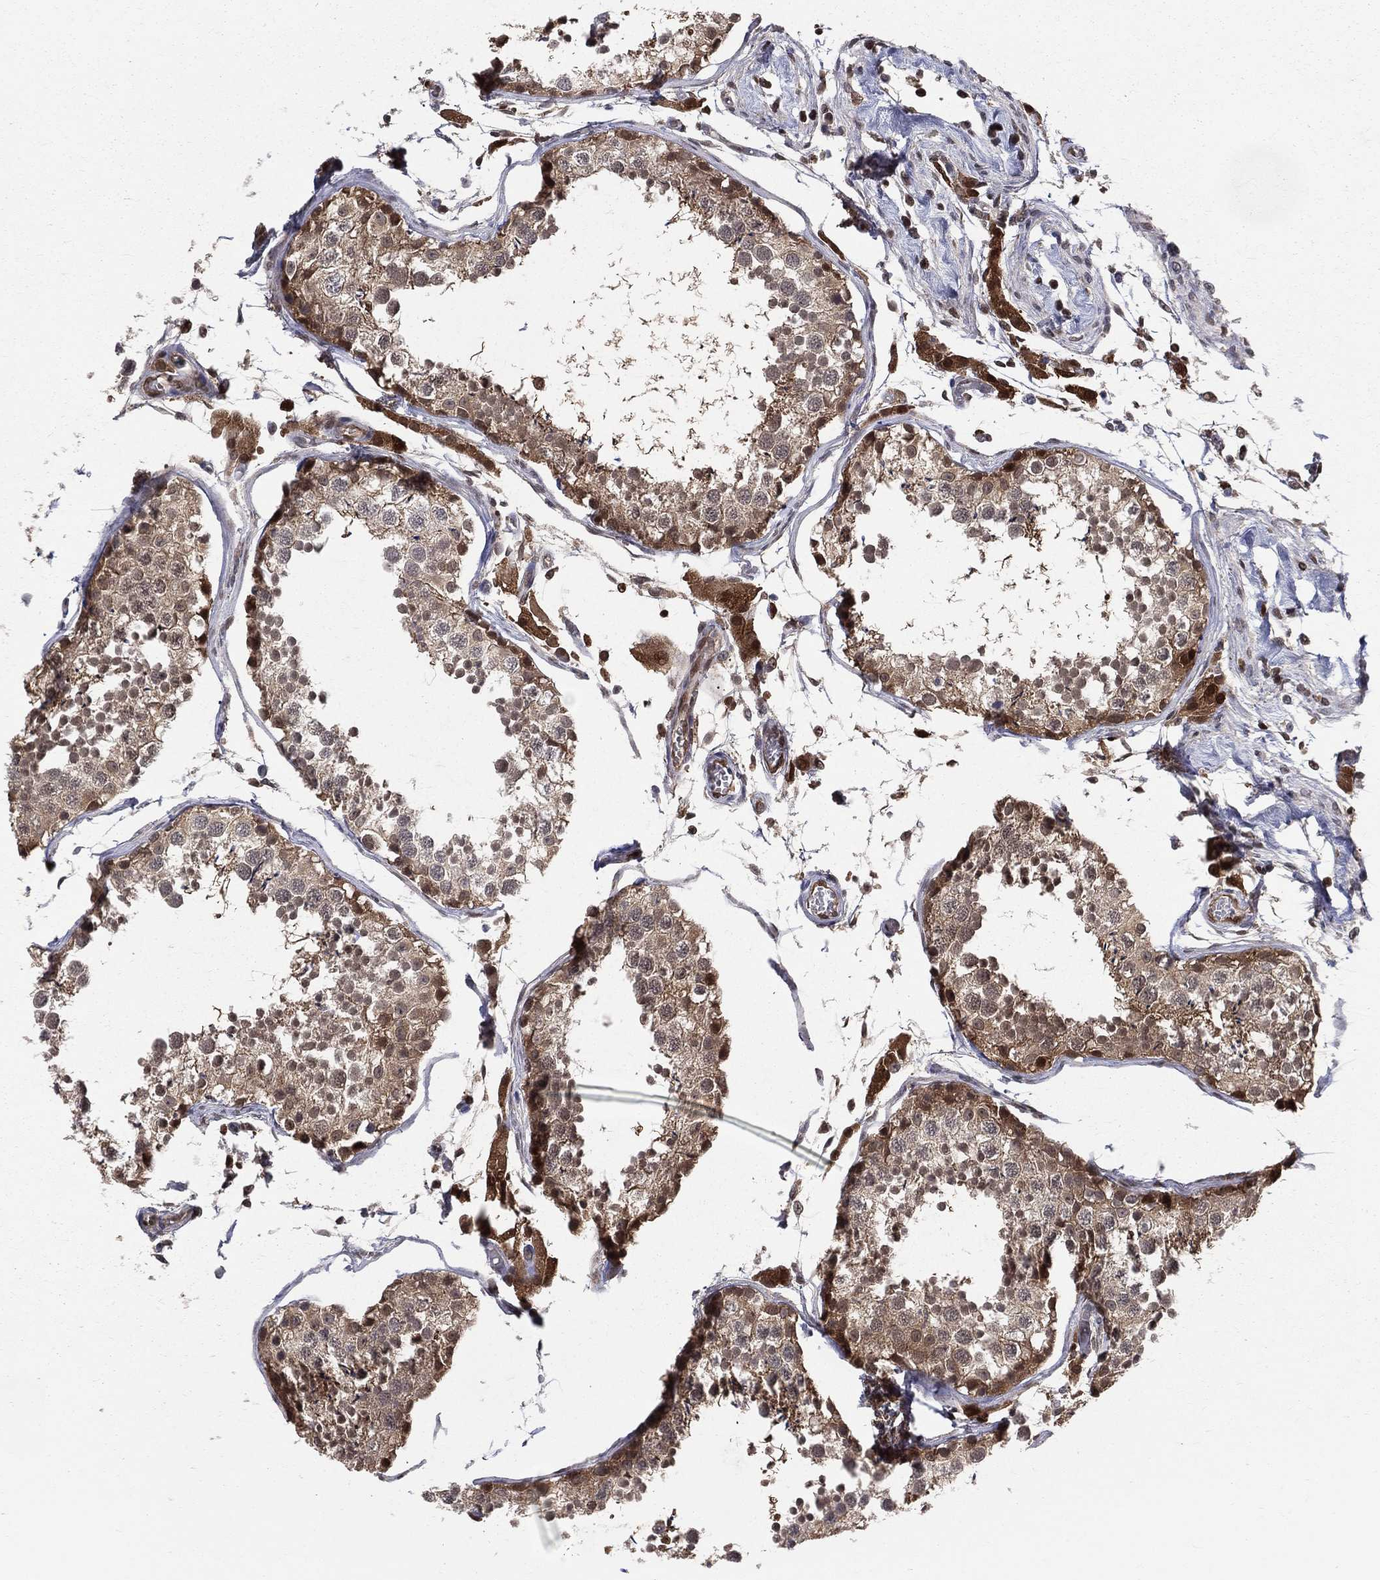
{"staining": {"intensity": "moderate", "quantity": "25%-75%", "location": "cytoplasmic/membranous,nuclear"}, "tissue": "testis", "cell_type": "Cells in seminiferous ducts", "image_type": "normal", "snomed": [{"axis": "morphology", "description": "Normal tissue, NOS"}, {"axis": "topography", "description": "Testis"}], "caption": "Protein positivity by IHC shows moderate cytoplasmic/membranous,nuclear positivity in approximately 25%-75% of cells in seminiferous ducts in normal testis.", "gene": "ENO1", "patient": {"sex": "male", "age": 29}}